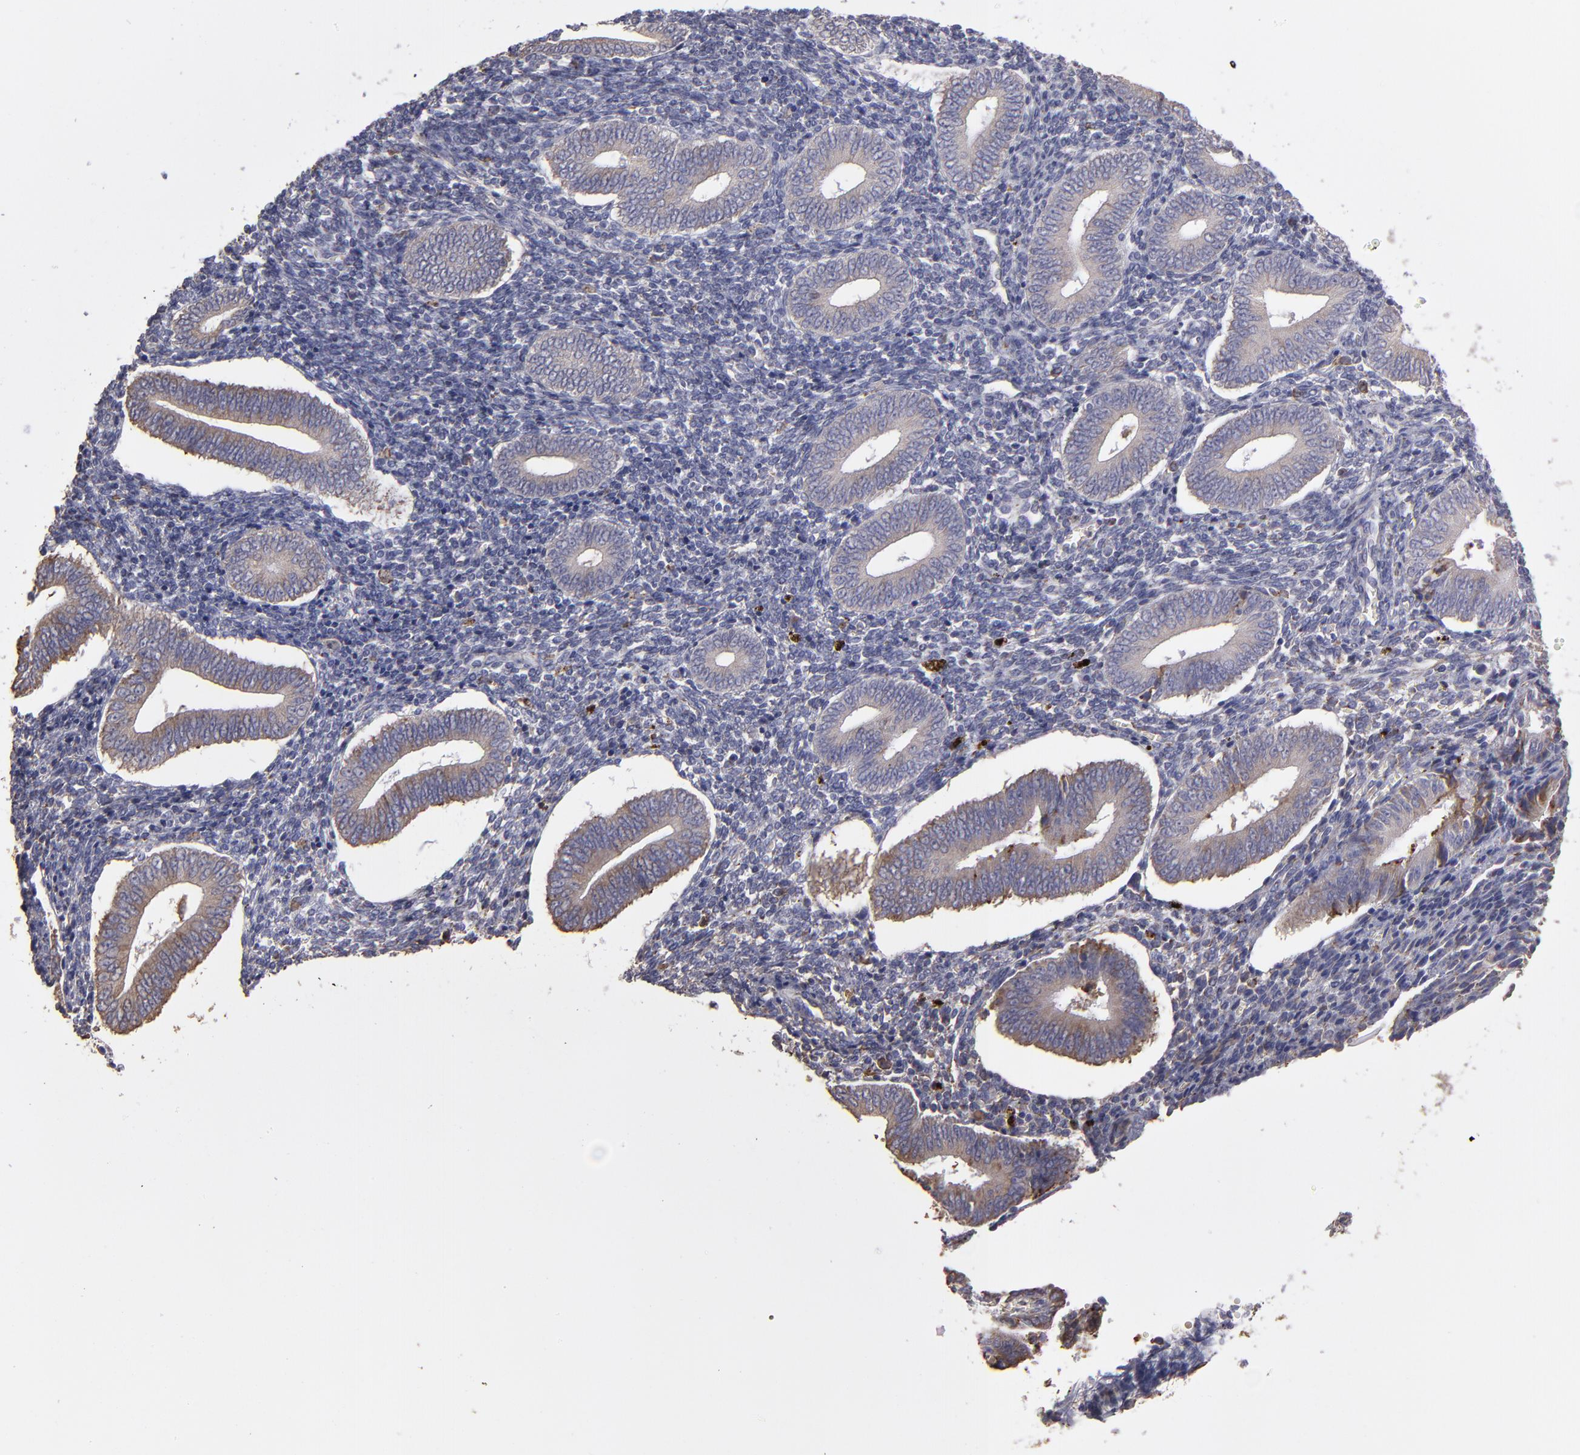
{"staining": {"intensity": "strong", "quantity": "<25%", "location": "cytoplasmic/membranous"}, "tissue": "endometrium", "cell_type": "Cells in endometrial stroma", "image_type": "normal", "snomed": [{"axis": "morphology", "description": "Normal tissue, NOS"}, {"axis": "topography", "description": "Uterus"}, {"axis": "topography", "description": "Endometrium"}], "caption": "Immunohistochemical staining of normal endometrium demonstrates medium levels of strong cytoplasmic/membranous staining in about <25% of cells in endometrial stroma. (DAB (3,3'-diaminobenzidine) IHC with brightfield microscopy, high magnification).", "gene": "CALR", "patient": {"sex": "female", "age": 33}}